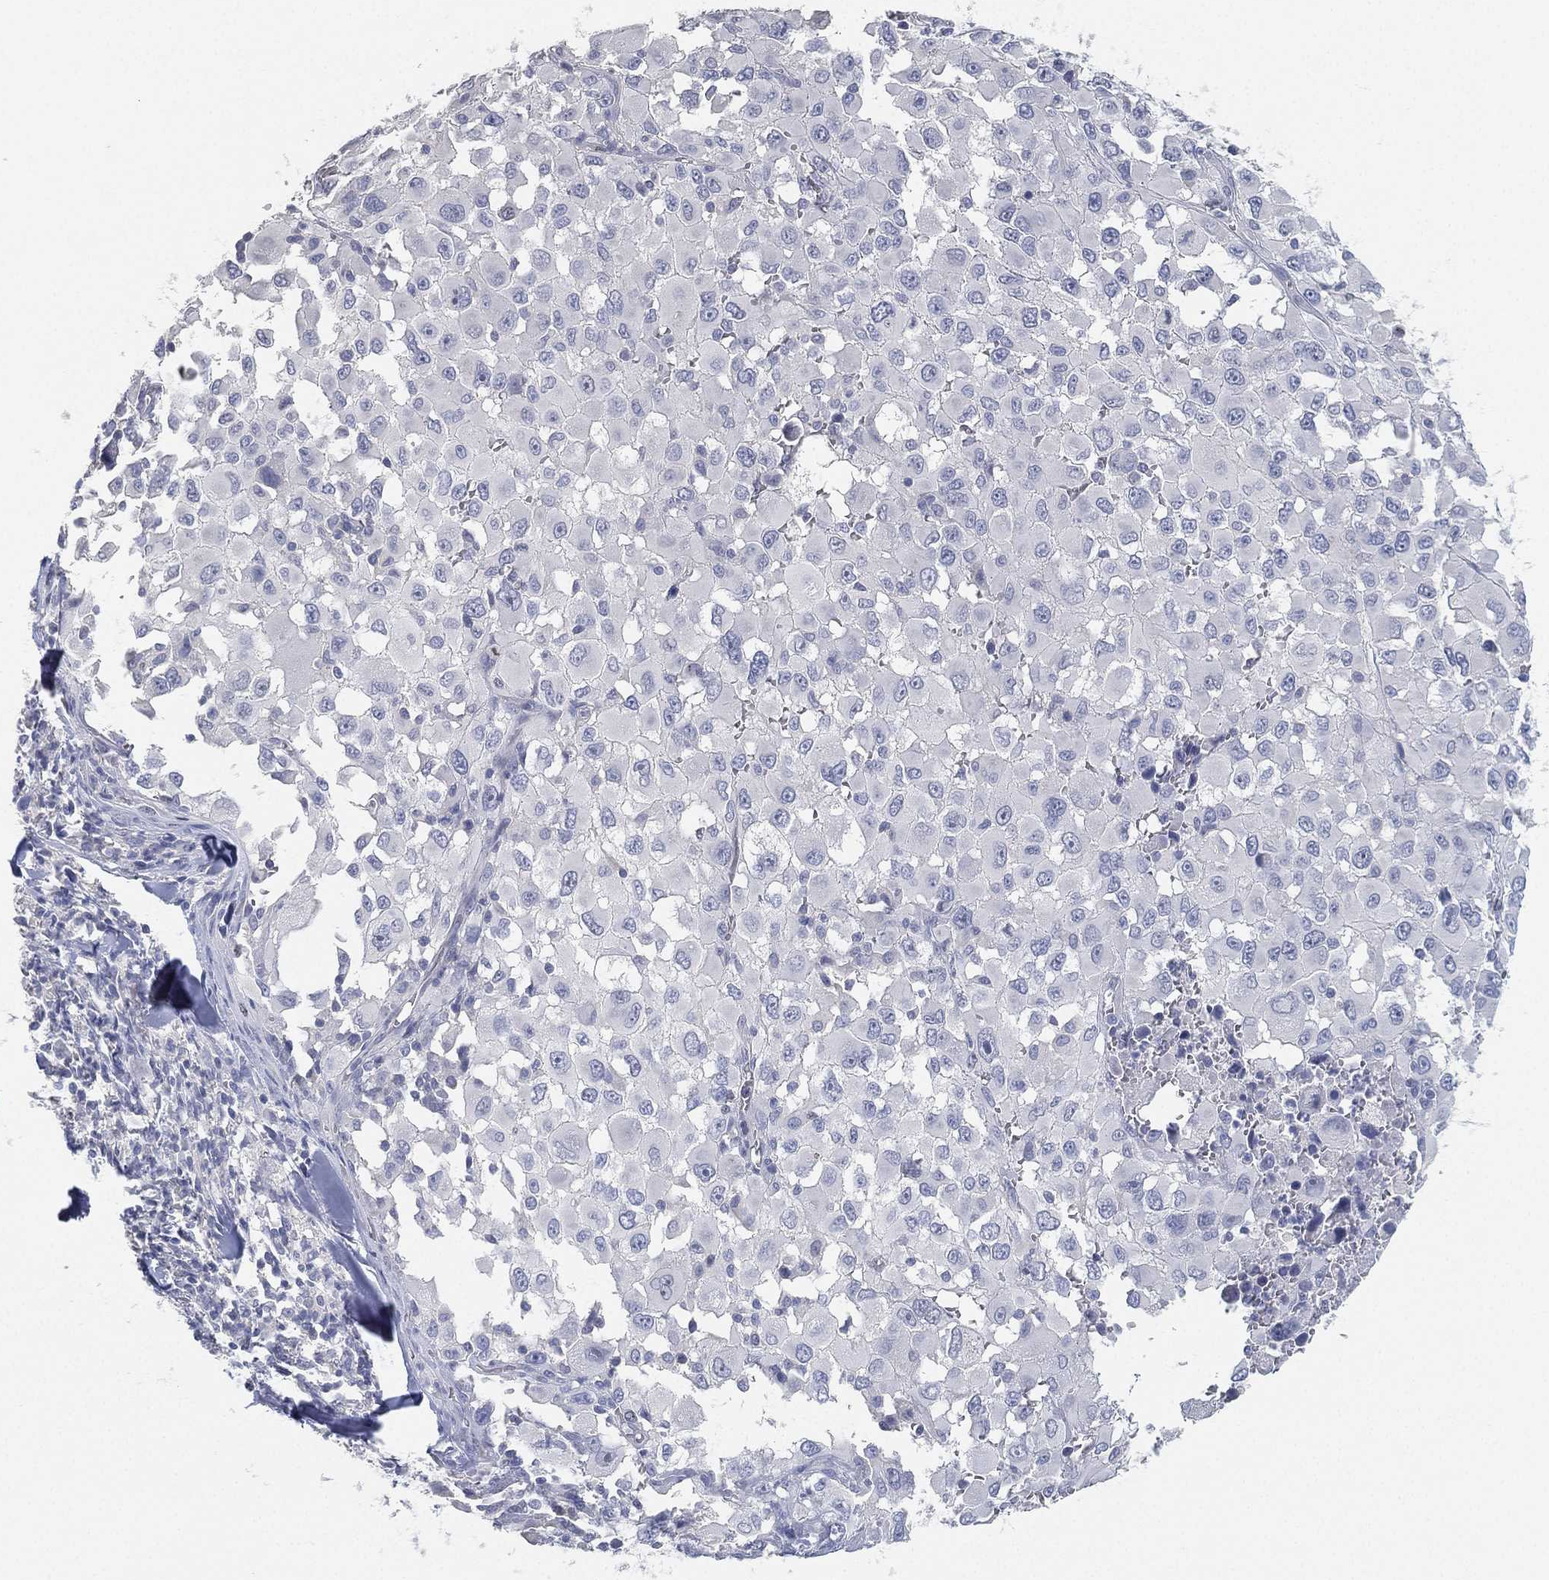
{"staining": {"intensity": "negative", "quantity": "none", "location": "none"}, "tissue": "melanoma", "cell_type": "Tumor cells", "image_type": "cancer", "snomed": [{"axis": "morphology", "description": "Malignant melanoma, Metastatic site"}, {"axis": "topography", "description": "Lymph node"}], "caption": "Micrograph shows no protein expression in tumor cells of malignant melanoma (metastatic site) tissue.", "gene": "FAM187B", "patient": {"sex": "male", "age": 50}}